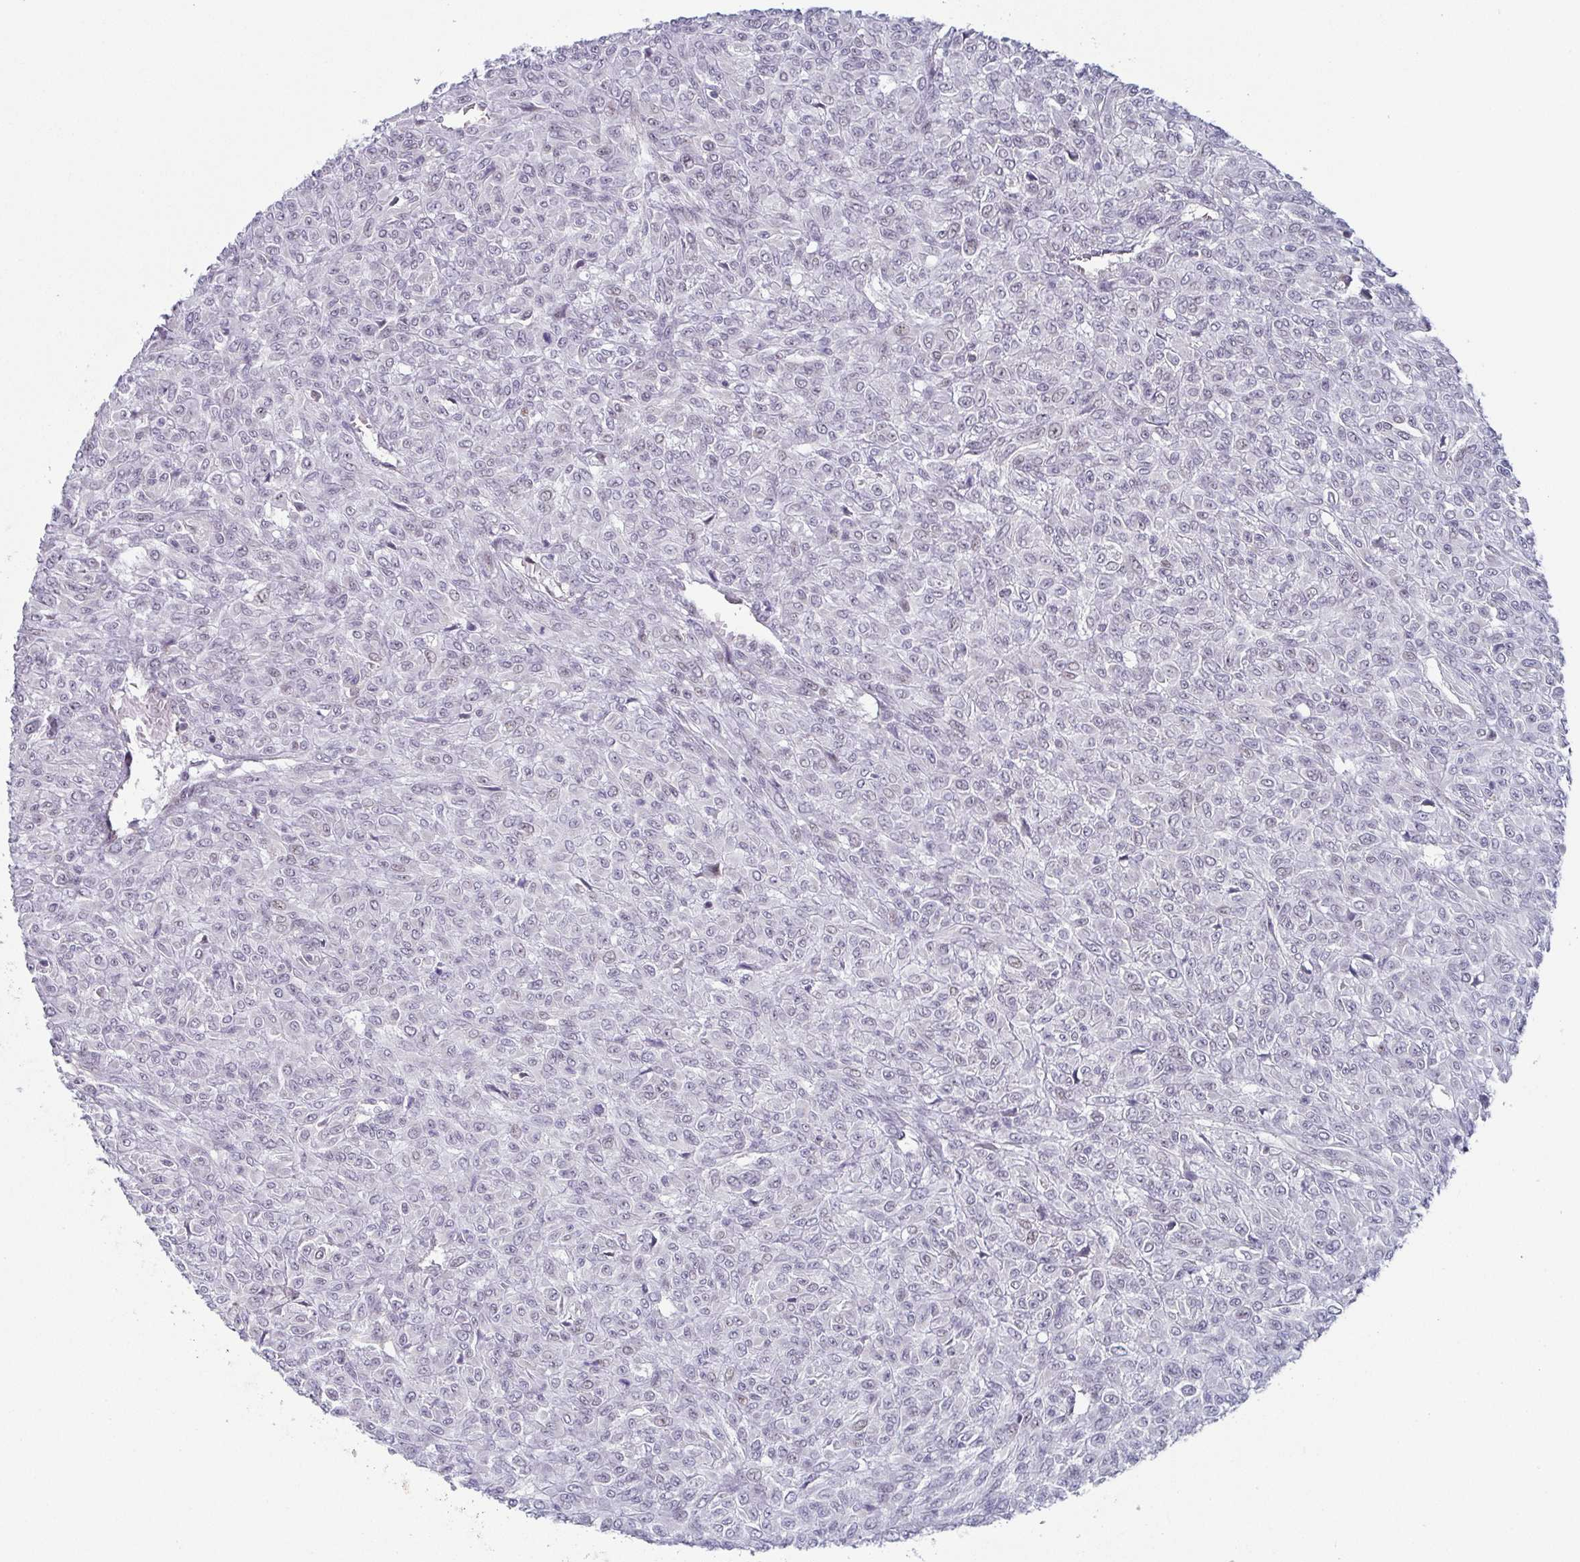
{"staining": {"intensity": "negative", "quantity": "none", "location": "none"}, "tissue": "renal cancer", "cell_type": "Tumor cells", "image_type": "cancer", "snomed": [{"axis": "morphology", "description": "Adenocarcinoma, NOS"}, {"axis": "topography", "description": "Kidney"}], "caption": "IHC photomicrograph of renal cancer (adenocarcinoma) stained for a protein (brown), which exhibits no staining in tumor cells.", "gene": "EXOSC7", "patient": {"sex": "male", "age": 58}}